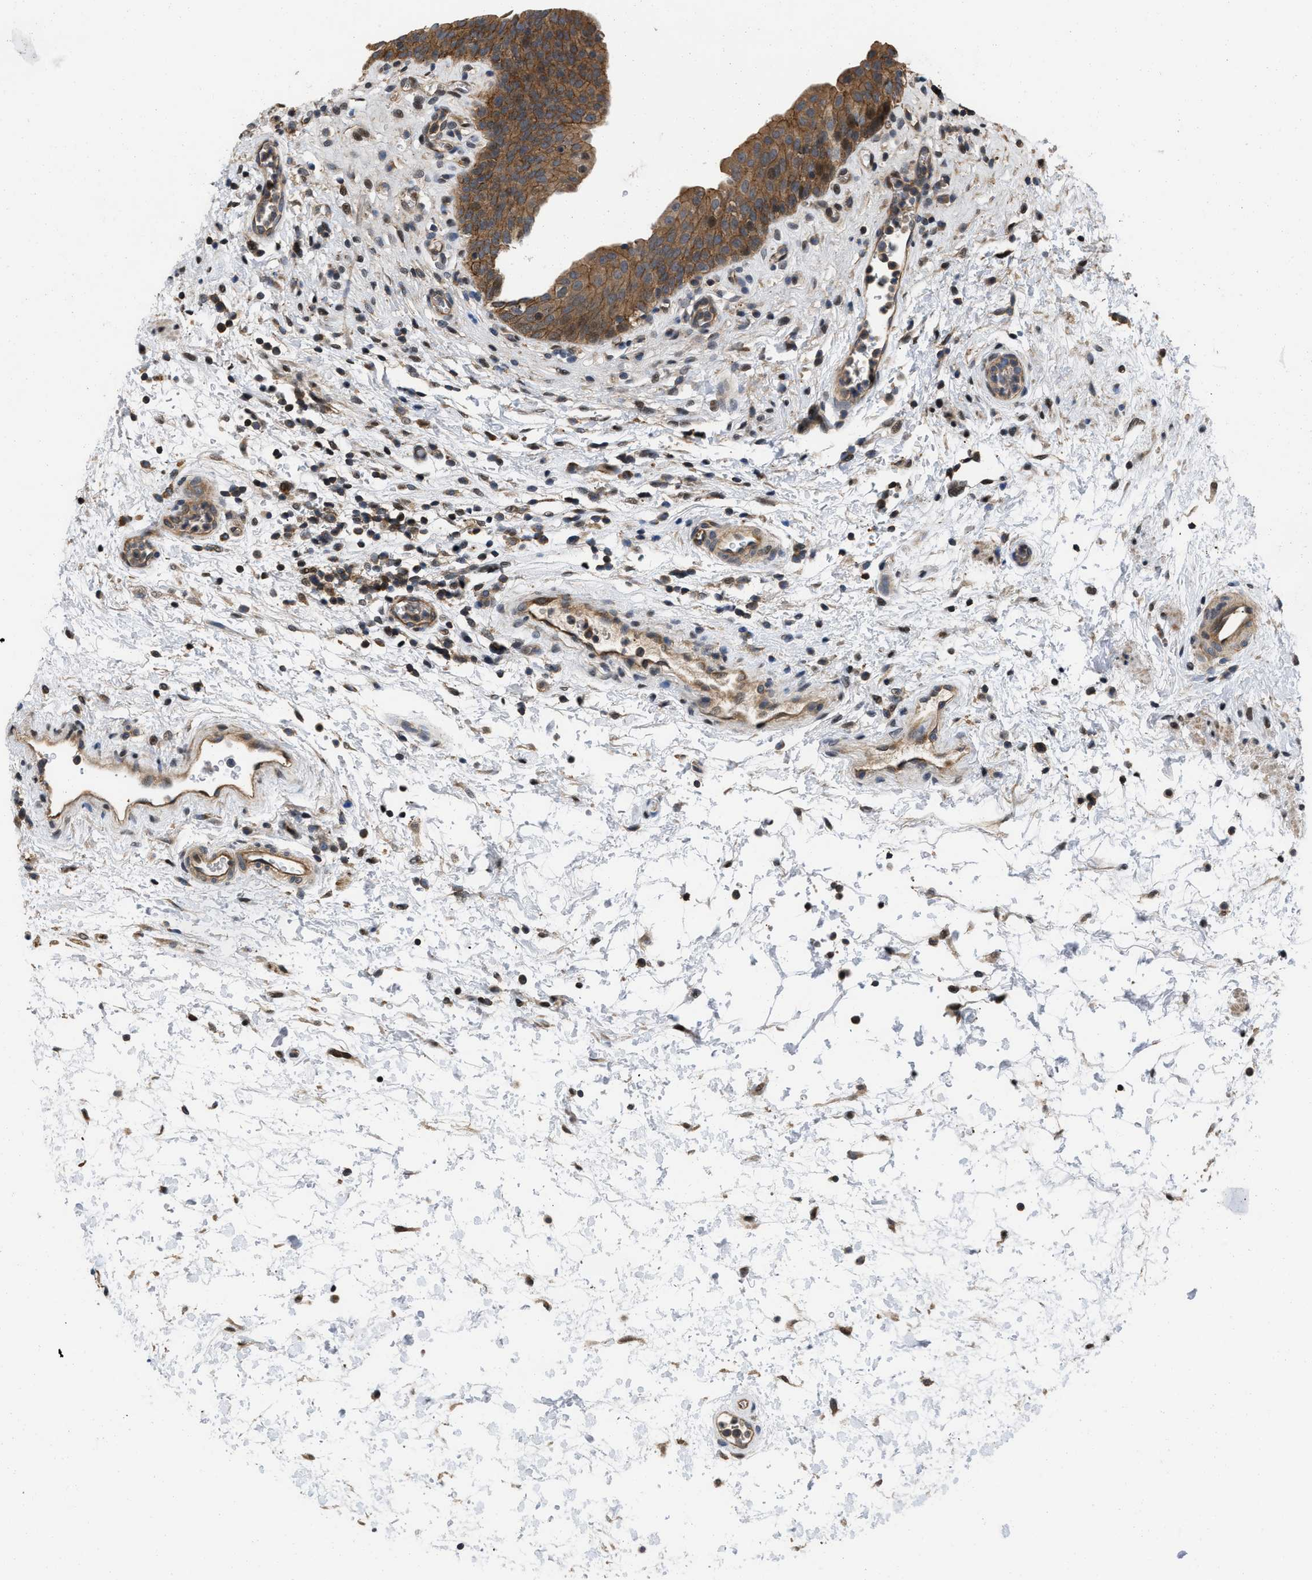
{"staining": {"intensity": "moderate", "quantity": ">75%", "location": "cytoplasmic/membranous"}, "tissue": "urinary bladder", "cell_type": "Urothelial cells", "image_type": "normal", "snomed": [{"axis": "morphology", "description": "Normal tissue, NOS"}, {"axis": "topography", "description": "Urinary bladder"}], "caption": "Protein staining shows moderate cytoplasmic/membranous expression in about >75% of urothelial cells in benign urinary bladder.", "gene": "PRDM14", "patient": {"sex": "male", "age": 37}}